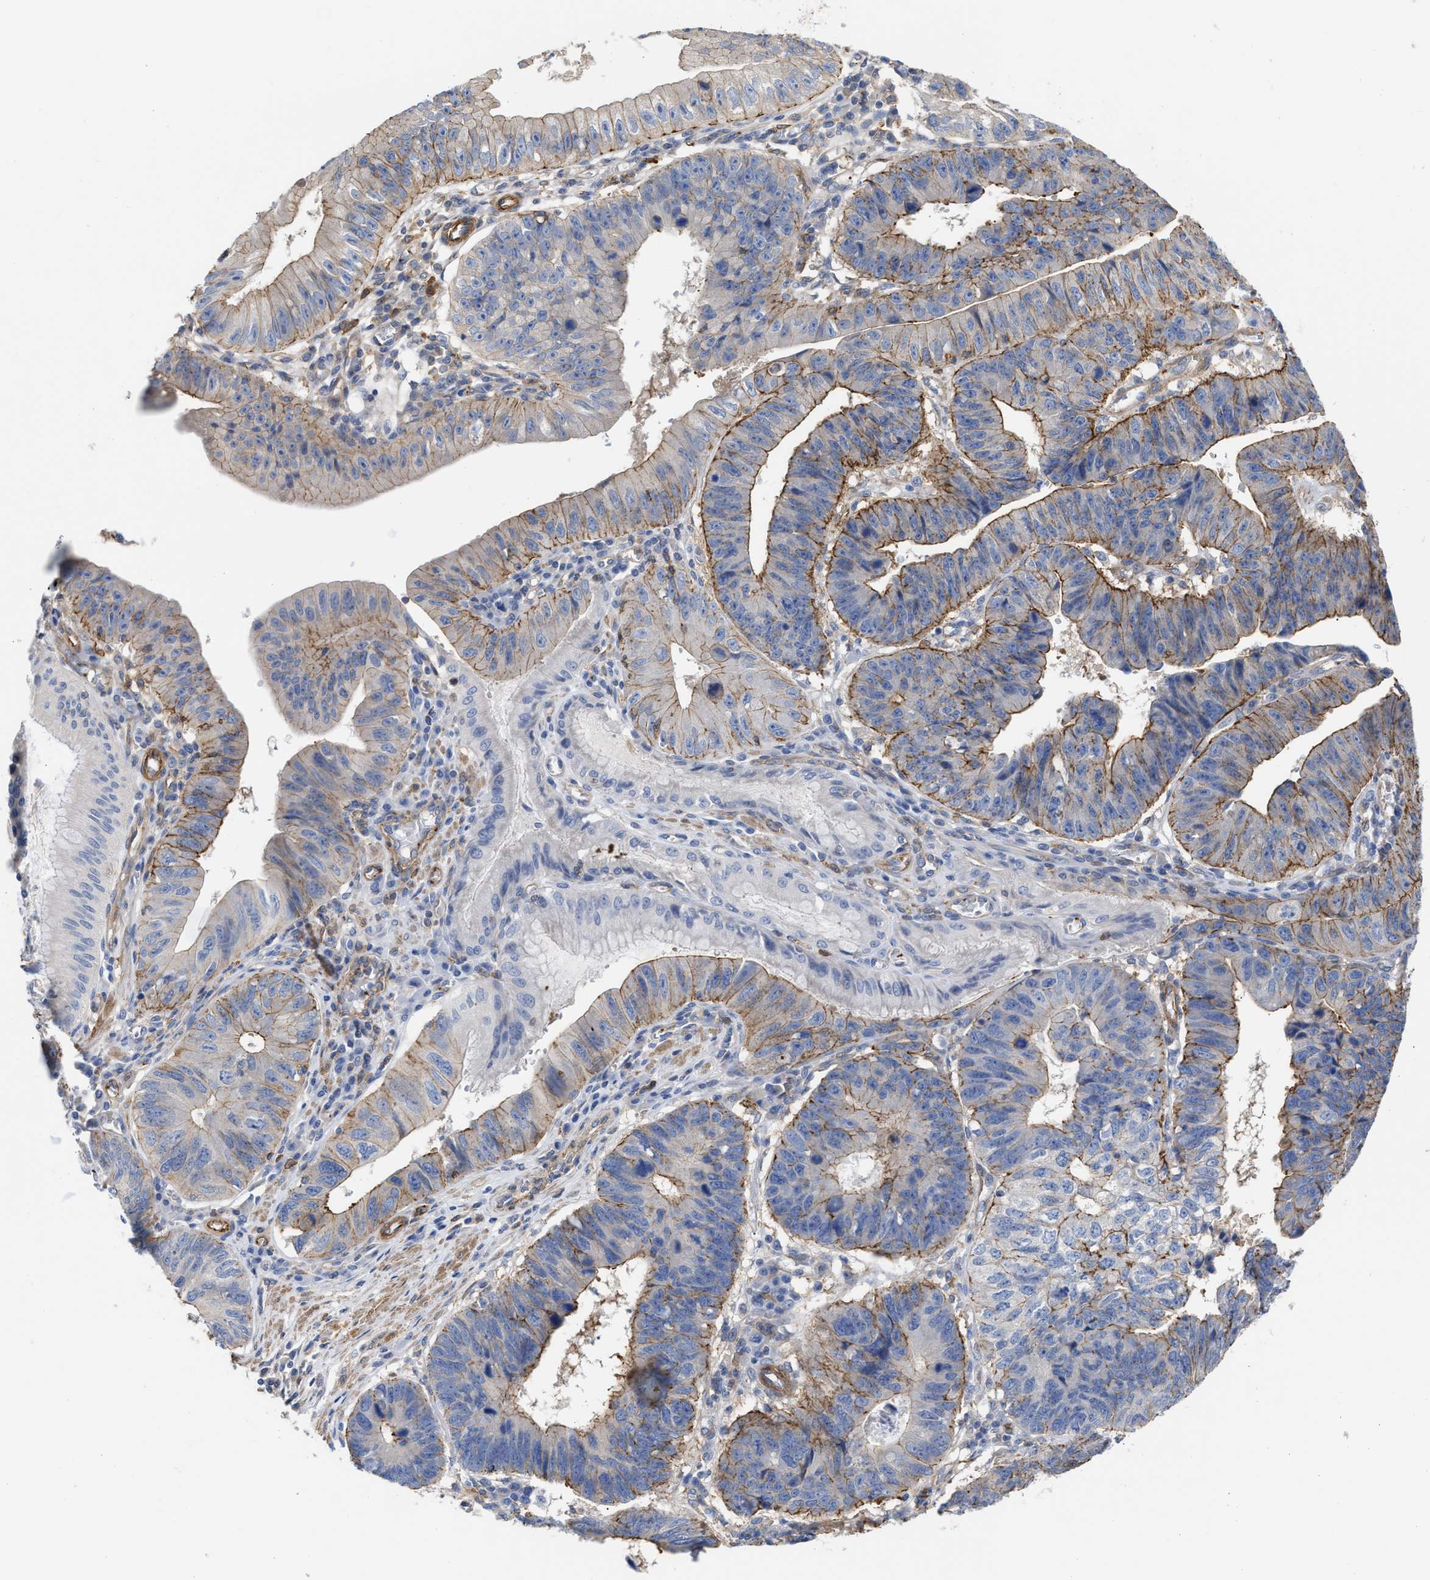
{"staining": {"intensity": "moderate", "quantity": "25%-75%", "location": "cytoplasmic/membranous"}, "tissue": "stomach cancer", "cell_type": "Tumor cells", "image_type": "cancer", "snomed": [{"axis": "morphology", "description": "Adenocarcinoma, NOS"}, {"axis": "topography", "description": "Stomach"}], "caption": "Immunohistochemistry (IHC) of human stomach cancer shows medium levels of moderate cytoplasmic/membranous staining in about 25%-75% of tumor cells.", "gene": "HS3ST5", "patient": {"sex": "male", "age": 59}}